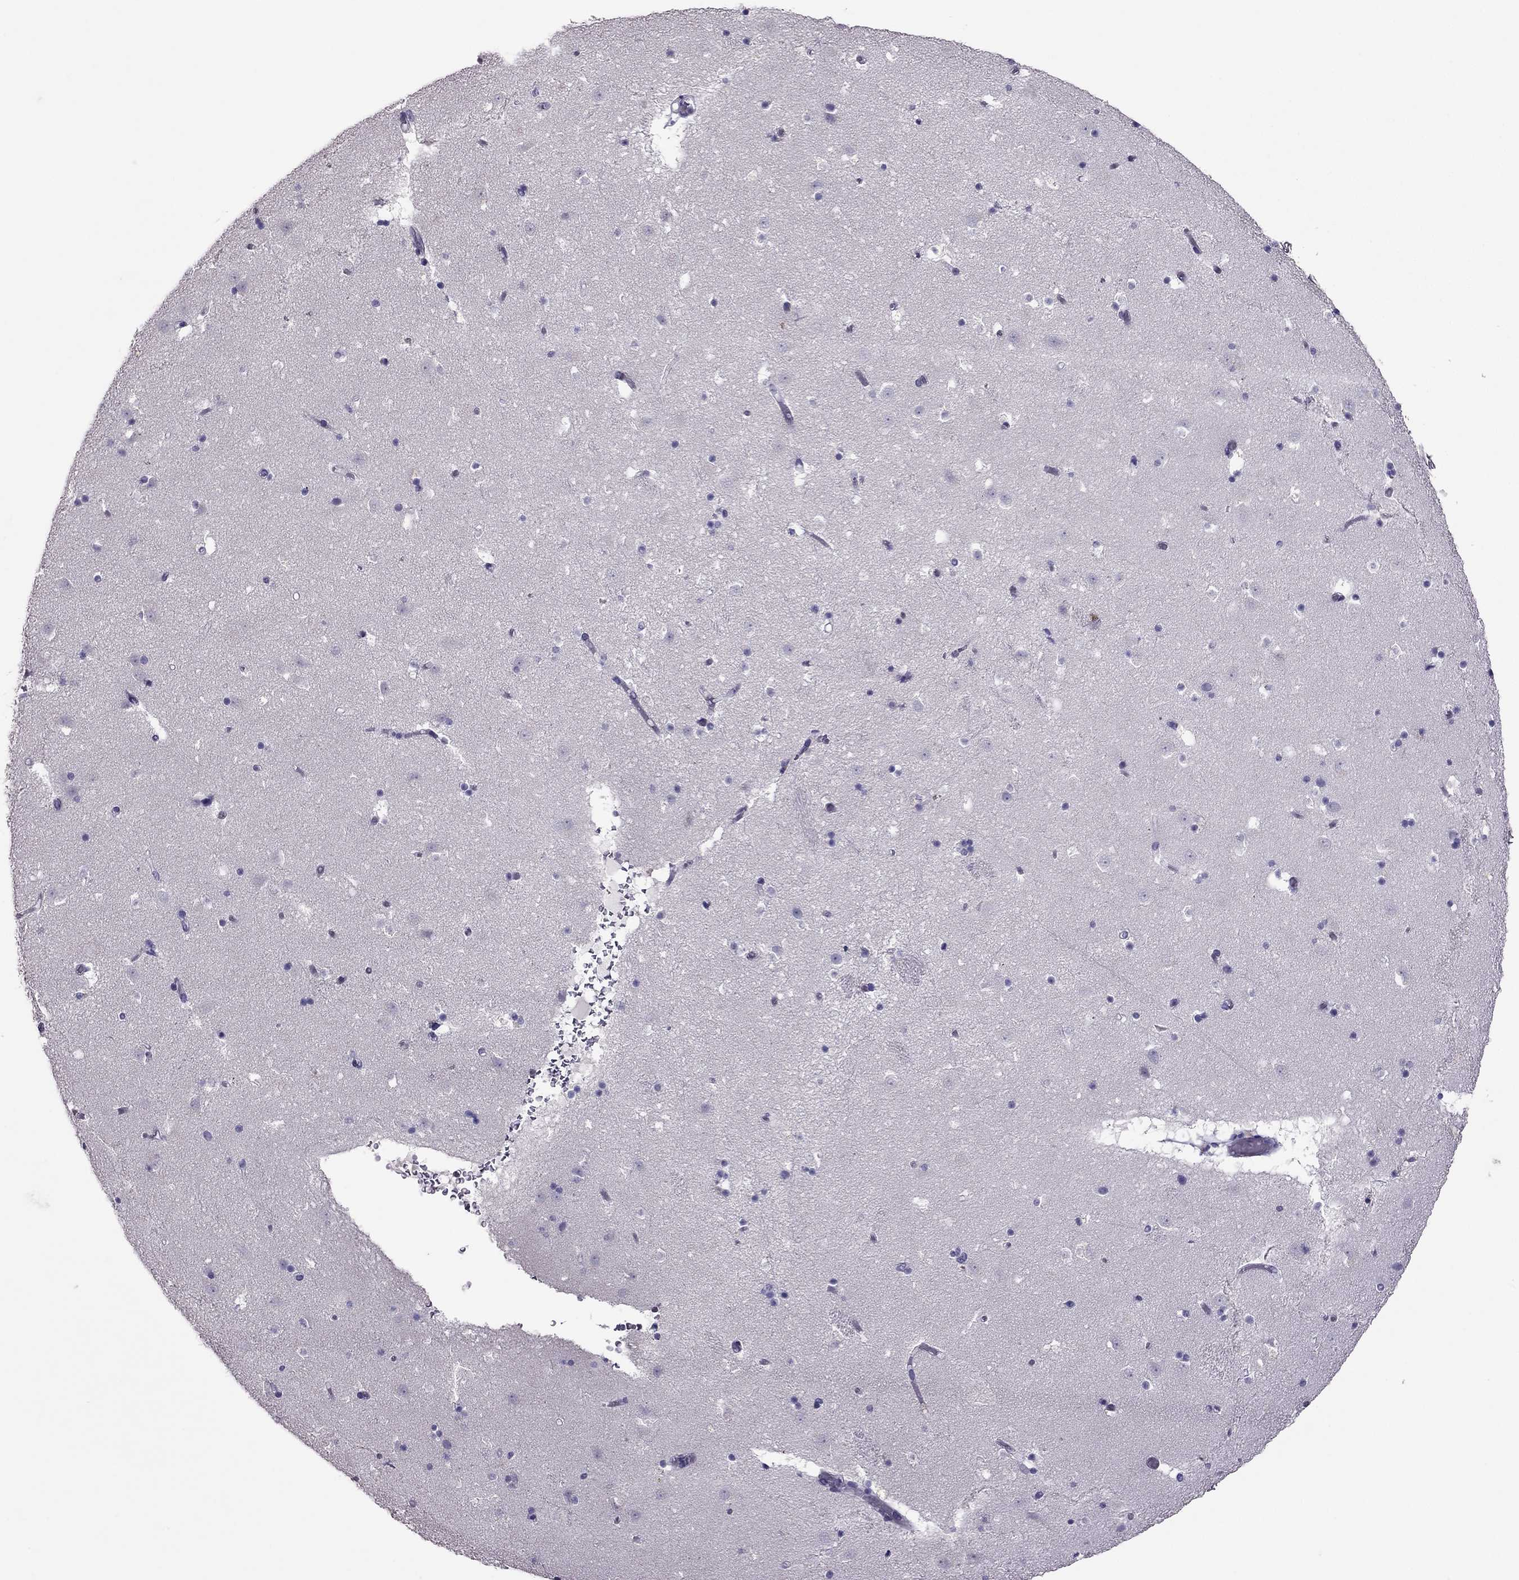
{"staining": {"intensity": "negative", "quantity": "none", "location": "none"}, "tissue": "caudate", "cell_type": "Glial cells", "image_type": "normal", "snomed": [{"axis": "morphology", "description": "Normal tissue, NOS"}, {"axis": "topography", "description": "Lateral ventricle wall"}], "caption": "This is a photomicrograph of immunohistochemistry staining of benign caudate, which shows no staining in glial cells. The staining was performed using DAB to visualize the protein expression in brown, while the nuclei were stained in blue with hematoxylin (Magnification: 20x).", "gene": "RHO", "patient": {"sex": "female", "age": 42}}